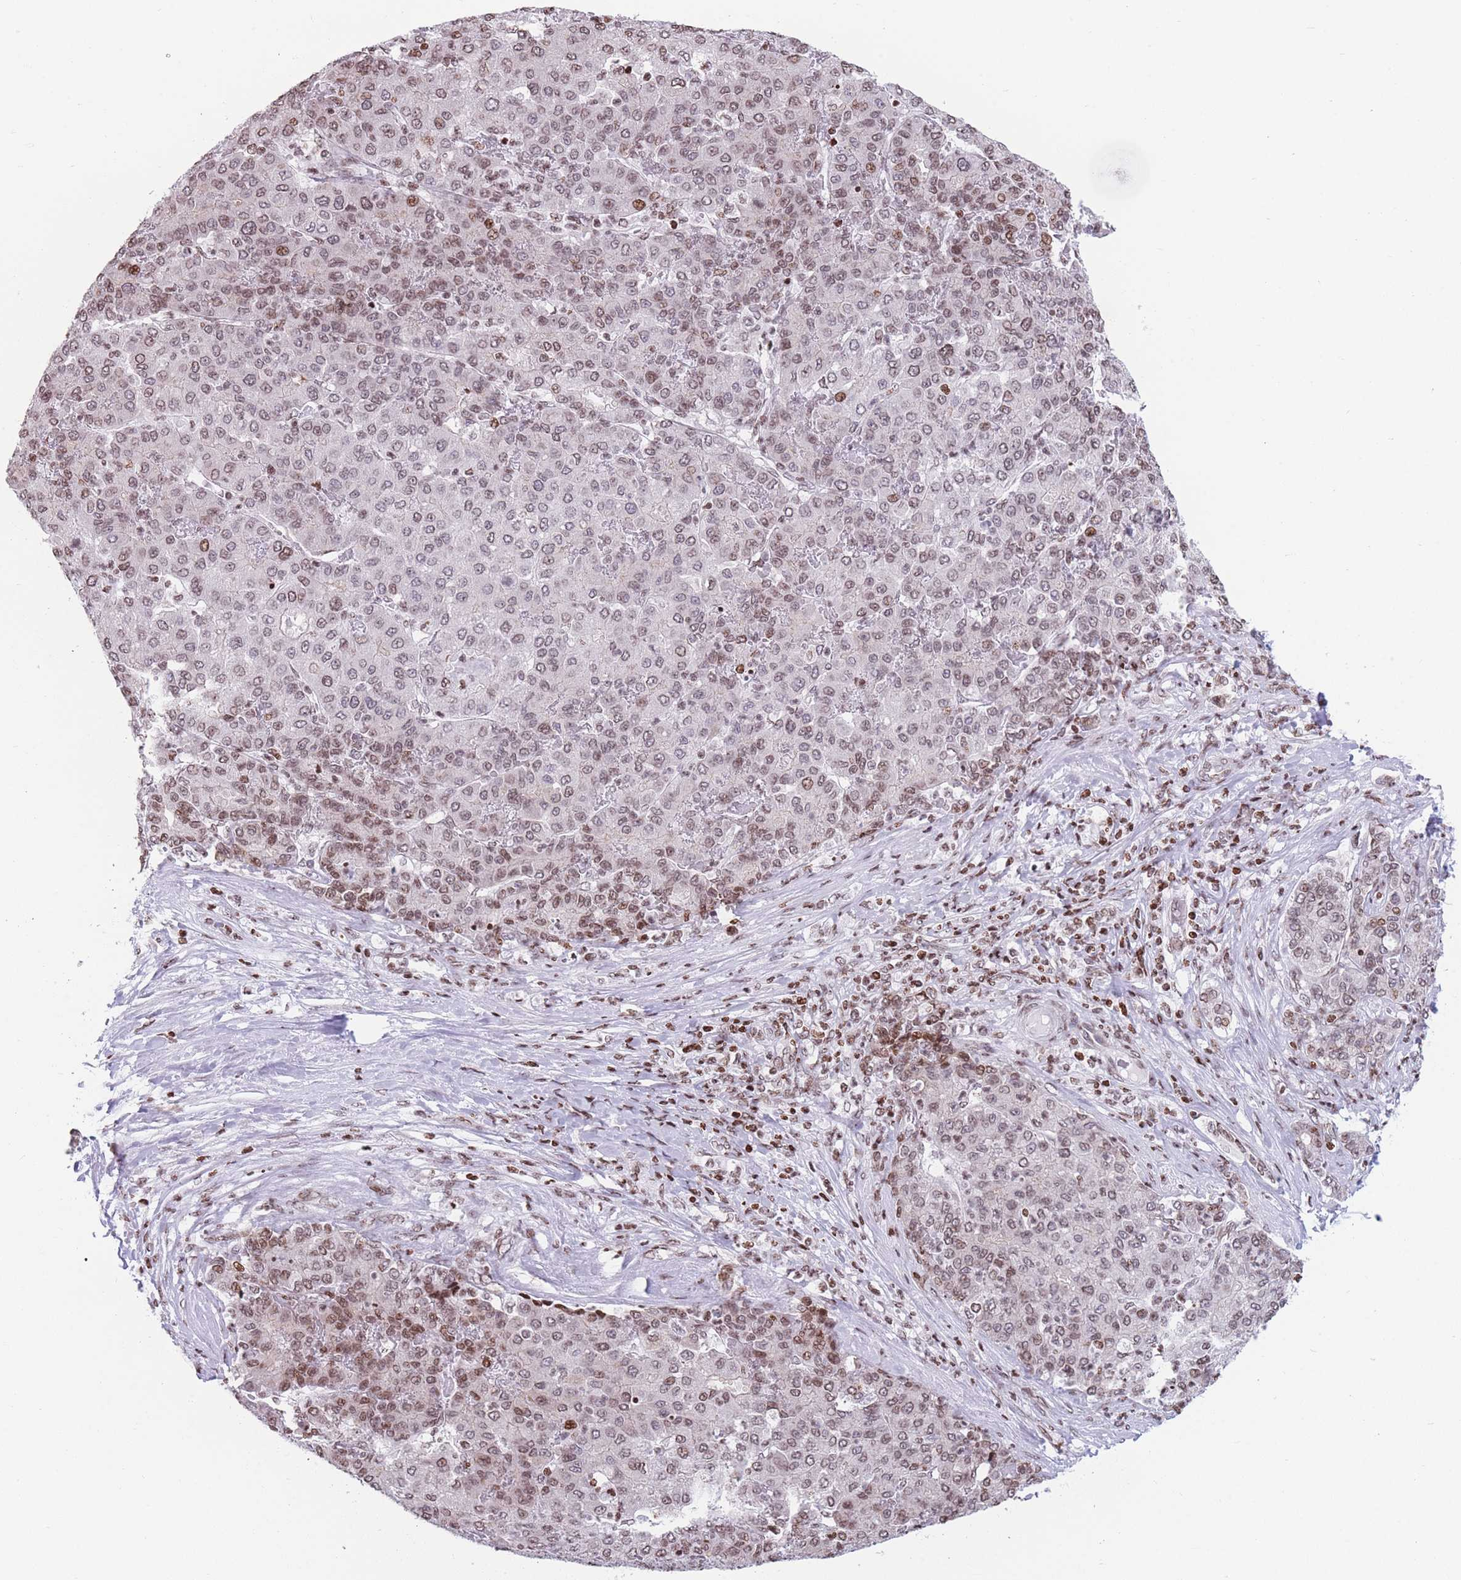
{"staining": {"intensity": "moderate", "quantity": ">75%", "location": "nuclear"}, "tissue": "liver cancer", "cell_type": "Tumor cells", "image_type": "cancer", "snomed": [{"axis": "morphology", "description": "Carcinoma, Hepatocellular, NOS"}, {"axis": "topography", "description": "Liver"}], "caption": "The immunohistochemical stain shows moderate nuclear positivity in tumor cells of hepatocellular carcinoma (liver) tissue. (DAB (3,3'-diaminobenzidine) IHC, brown staining for protein, blue staining for nuclei).", "gene": "AK9", "patient": {"sex": "male", "age": 65}}